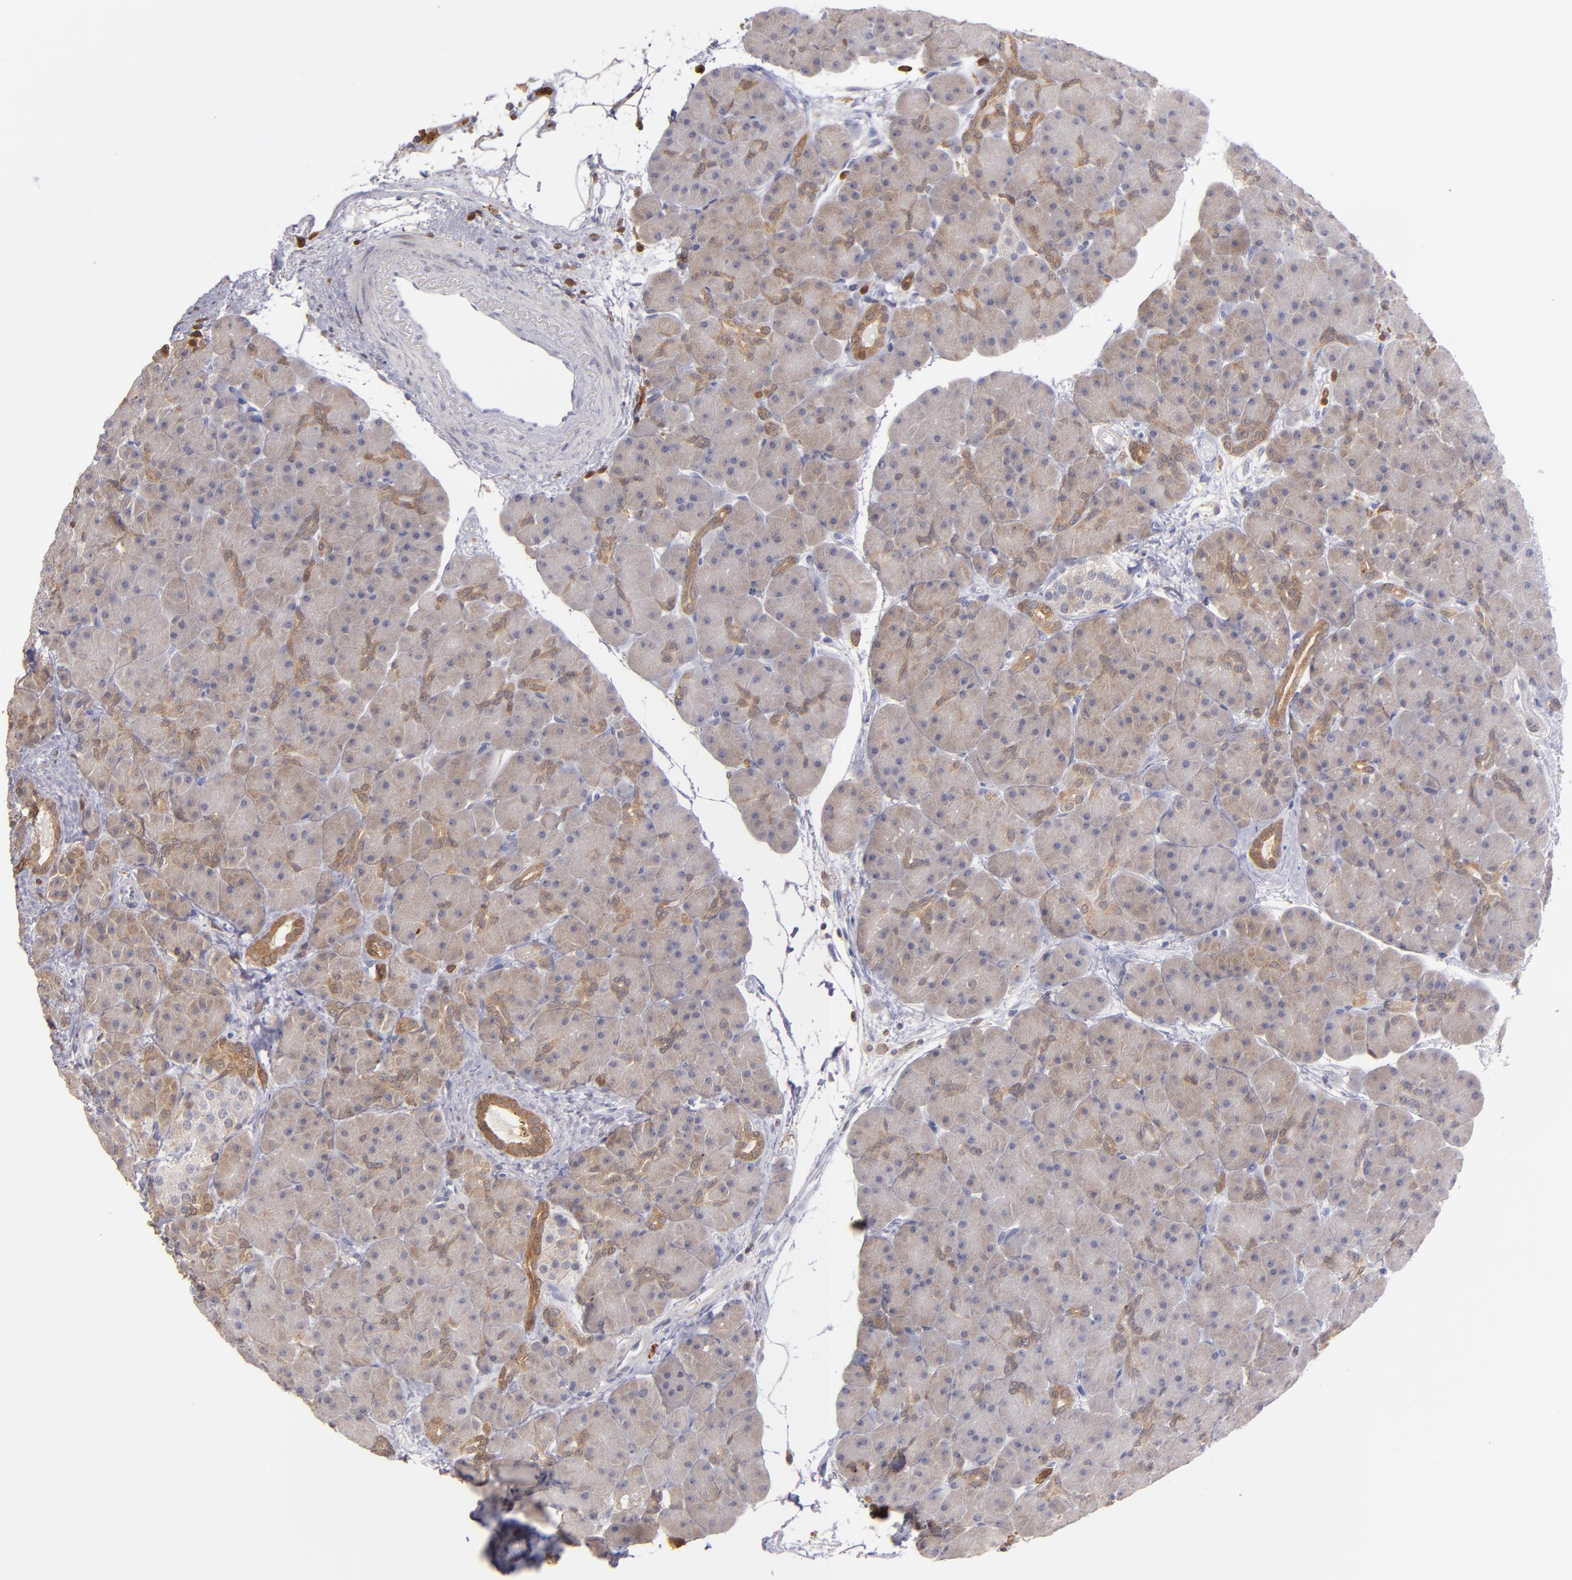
{"staining": {"intensity": "moderate", "quantity": ">75%", "location": "cytoplasmic/membranous"}, "tissue": "pancreas", "cell_type": "Exocrine glandular cells", "image_type": "normal", "snomed": [{"axis": "morphology", "description": "Normal tissue, NOS"}, {"axis": "topography", "description": "Pancreas"}], "caption": "Benign pancreas exhibits moderate cytoplasmic/membranous staining in about >75% of exocrine glandular cells, visualized by immunohistochemistry.", "gene": "PRKCD", "patient": {"sex": "male", "age": 66}}